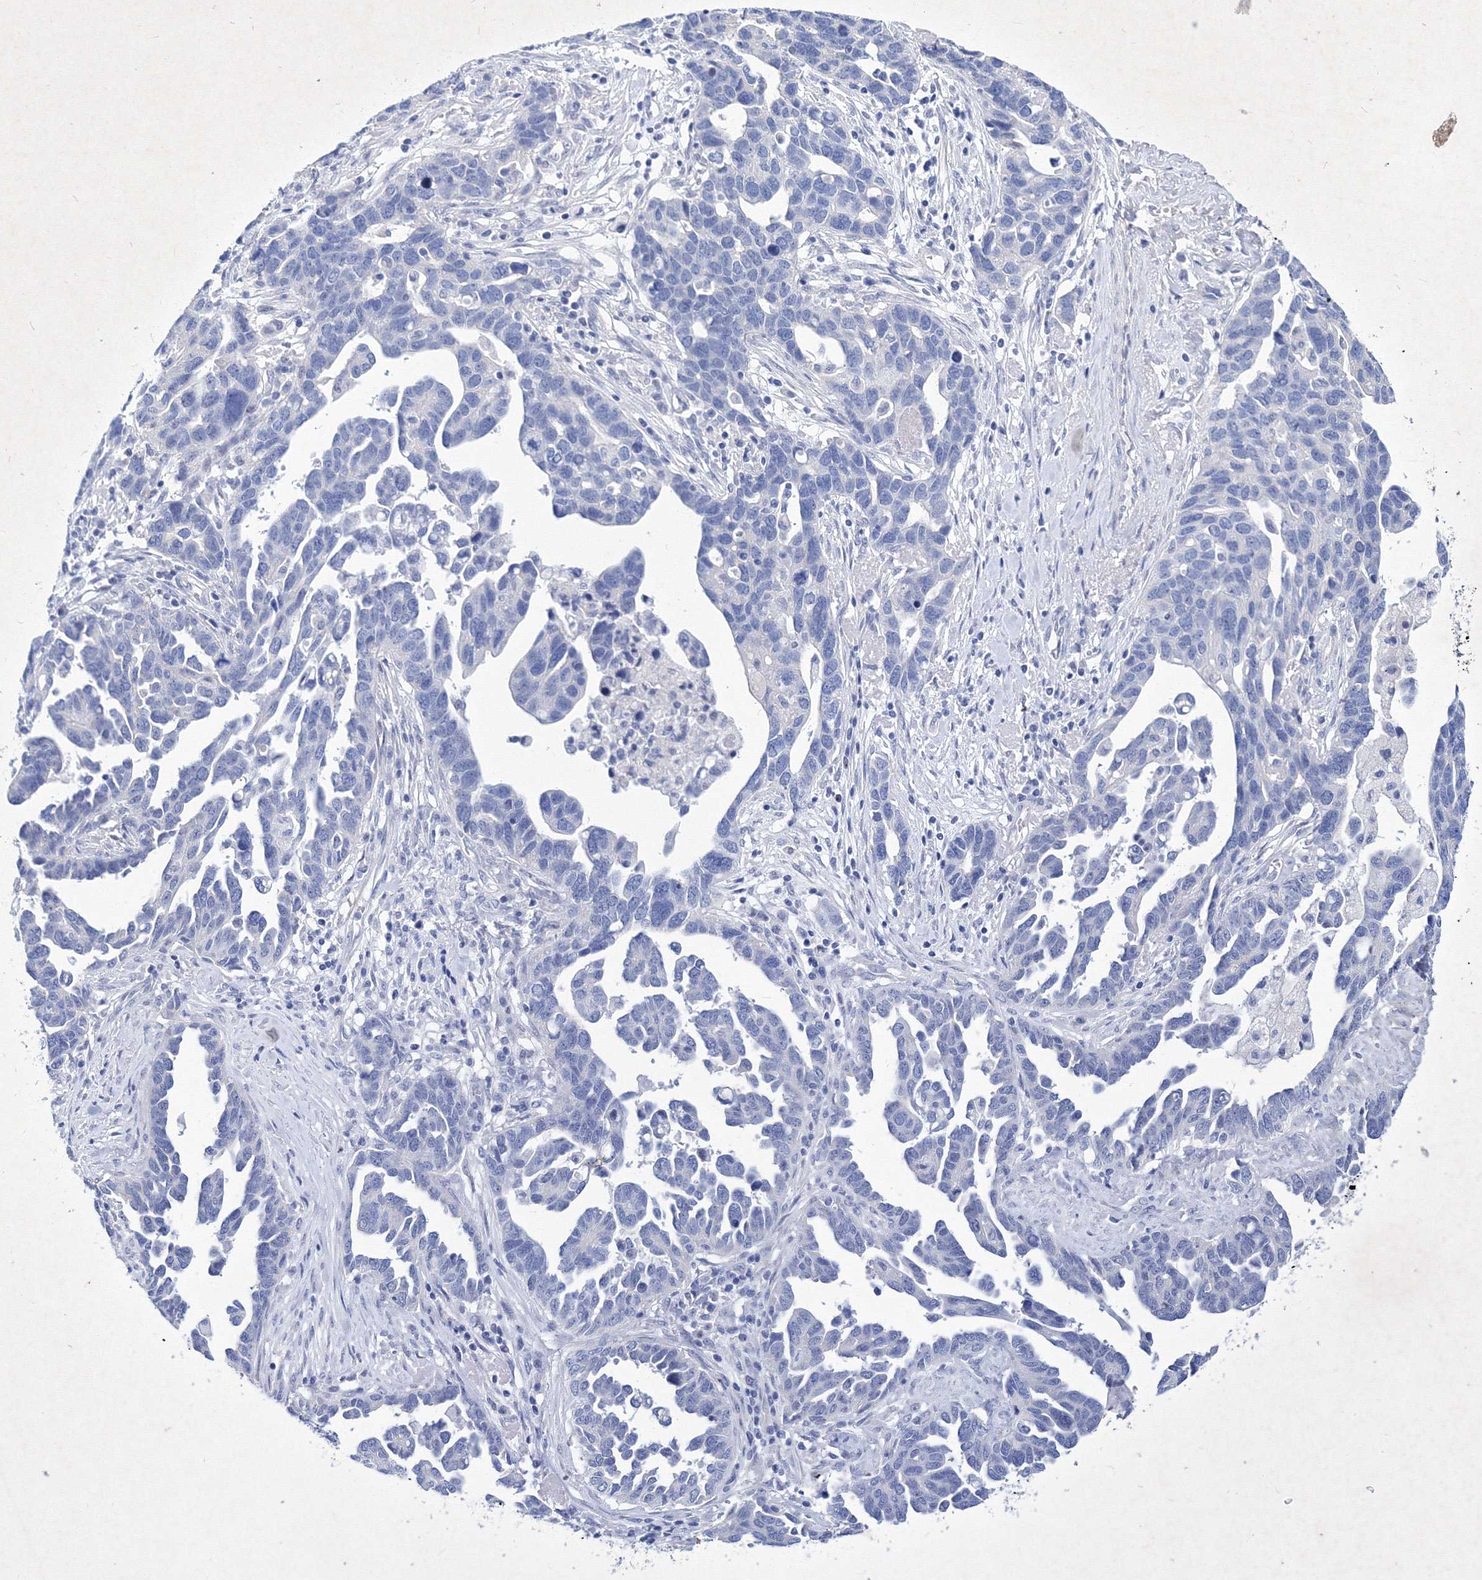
{"staining": {"intensity": "negative", "quantity": "none", "location": "none"}, "tissue": "ovarian cancer", "cell_type": "Tumor cells", "image_type": "cancer", "snomed": [{"axis": "morphology", "description": "Cystadenocarcinoma, serous, NOS"}, {"axis": "topography", "description": "Ovary"}], "caption": "Image shows no significant protein staining in tumor cells of ovarian serous cystadenocarcinoma.", "gene": "GPN1", "patient": {"sex": "female", "age": 54}}